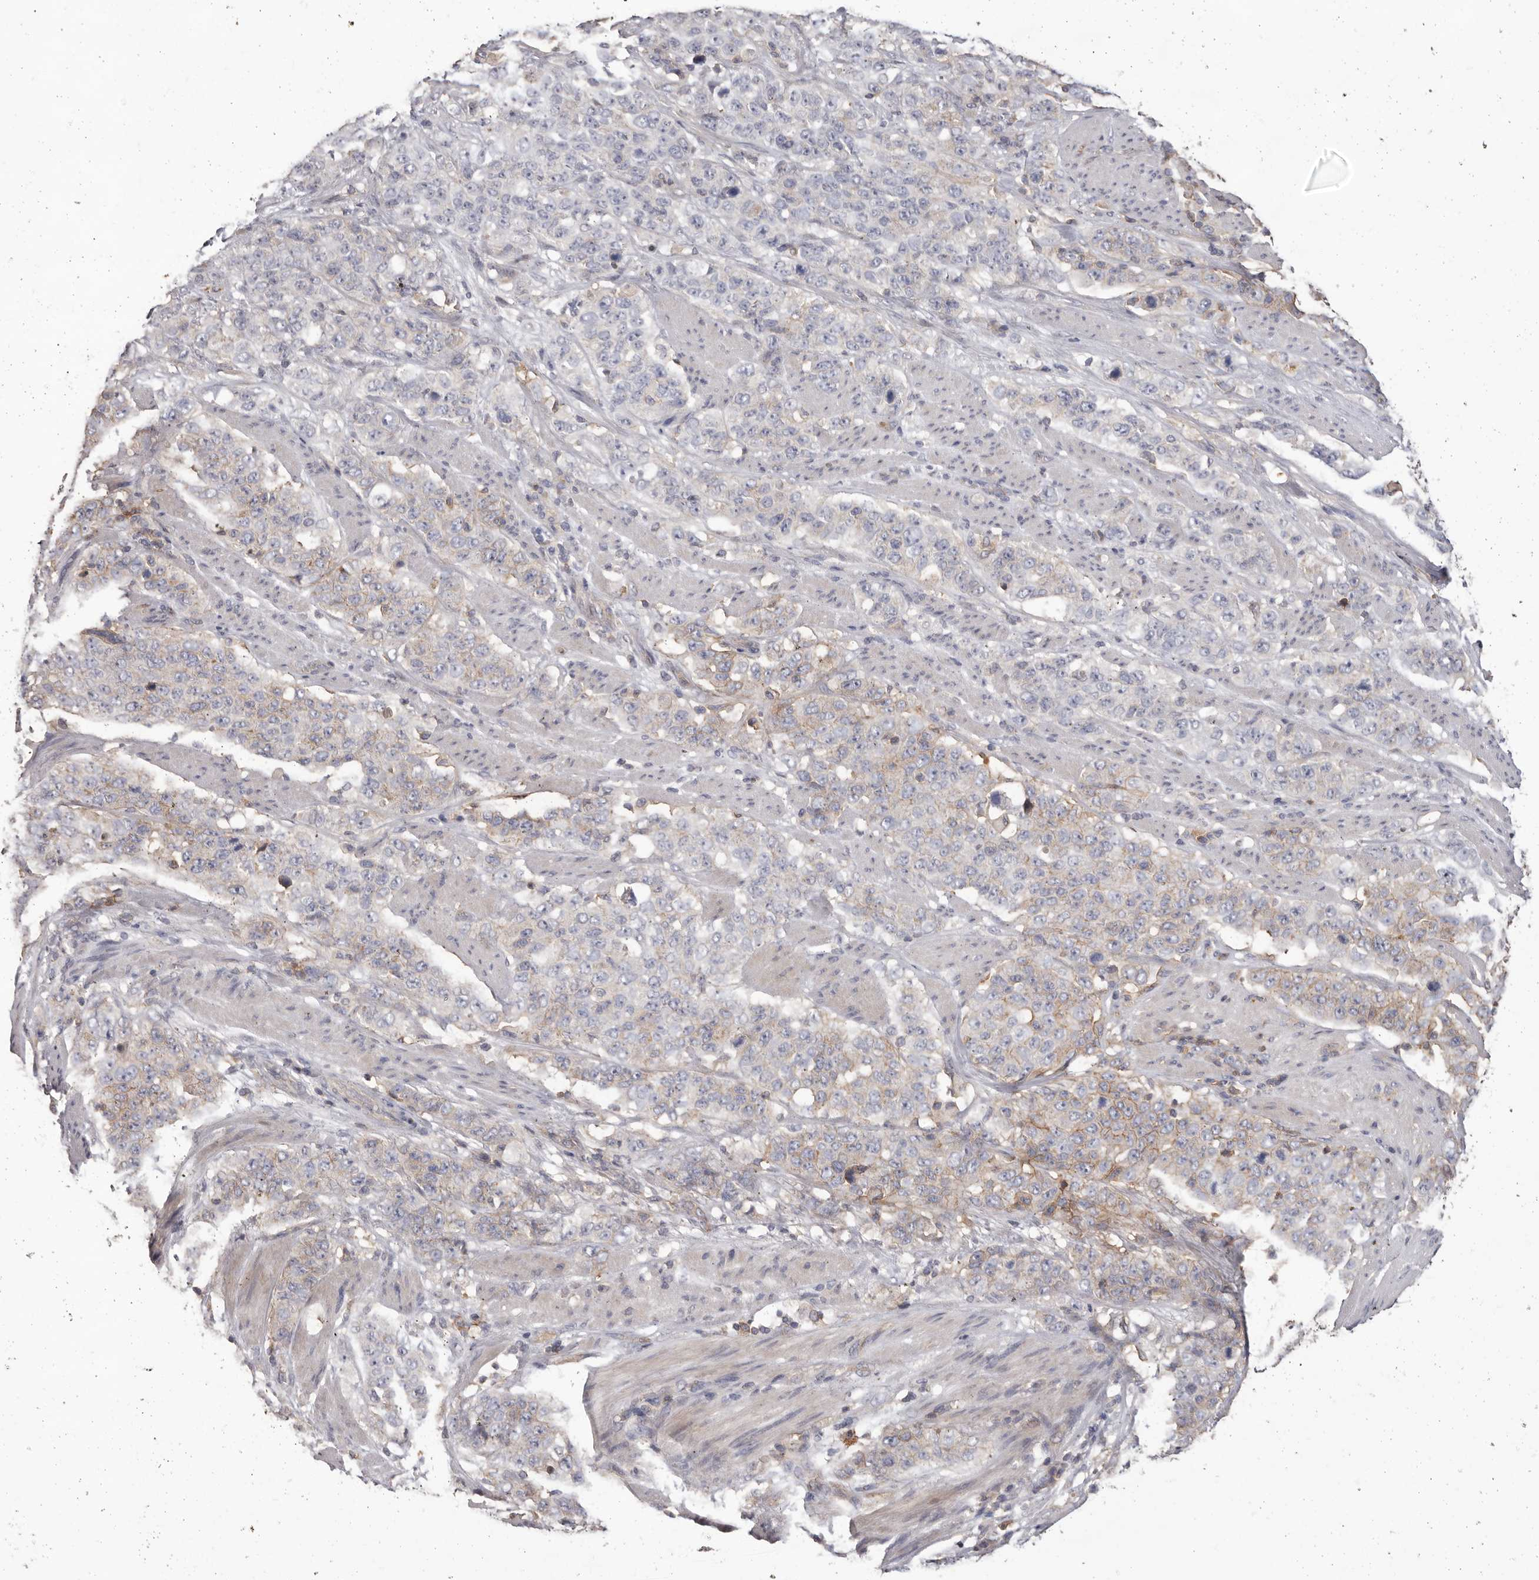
{"staining": {"intensity": "weak", "quantity": "<25%", "location": "cytoplasmic/membranous"}, "tissue": "stomach cancer", "cell_type": "Tumor cells", "image_type": "cancer", "snomed": [{"axis": "morphology", "description": "Adenocarcinoma, NOS"}, {"axis": "topography", "description": "Stomach"}], "caption": "This is an immunohistochemistry (IHC) histopathology image of human adenocarcinoma (stomach). There is no staining in tumor cells.", "gene": "MMACHC", "patient": {"sex": "male", "age": 48}}